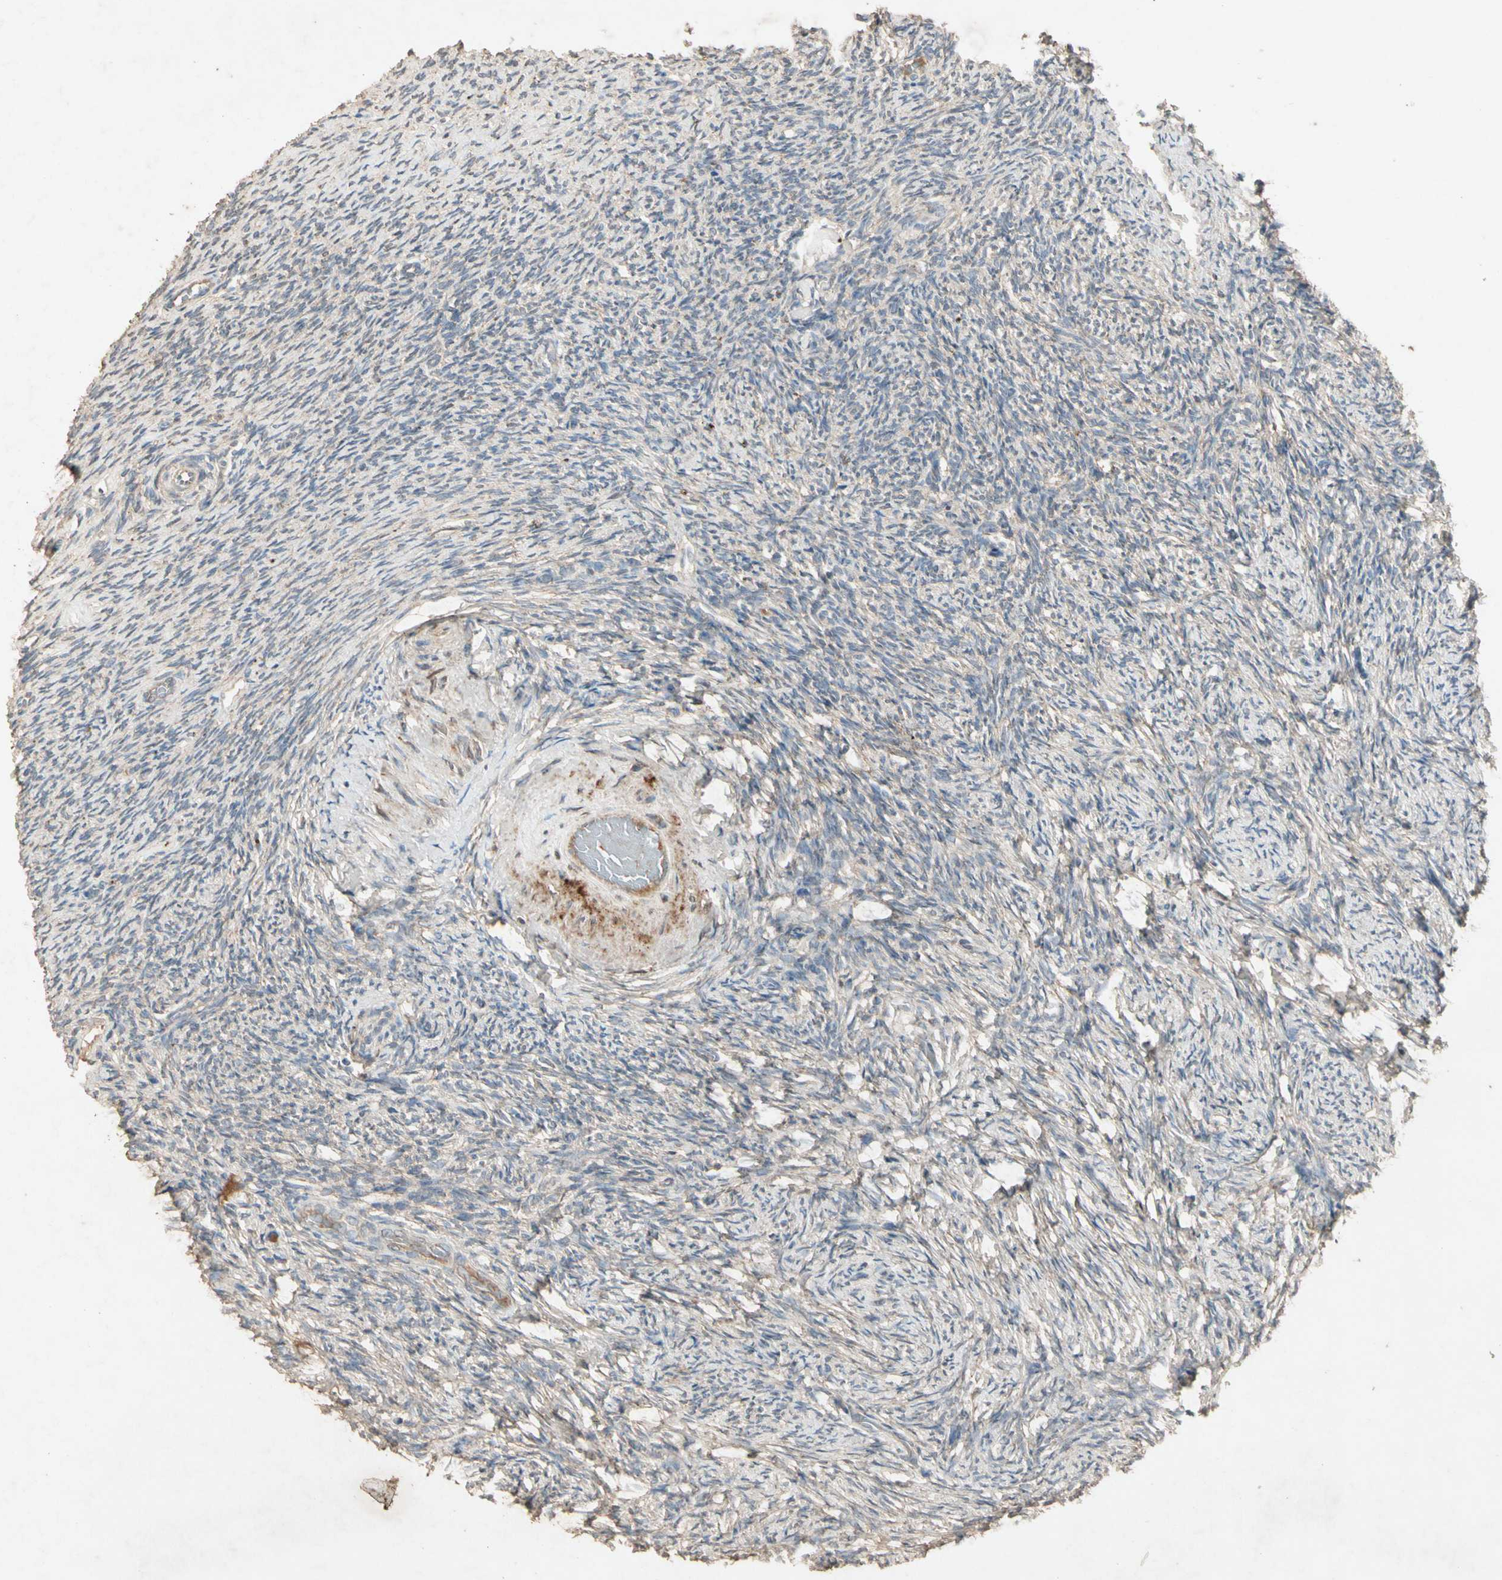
{"staining": {"intensity": "moderate", "quantity": ">75%", "location": "cytoplasmic/membranous"}, "tissue": "ovary", "cell_type": "Follicle cells", "image_type": "normal", "snomed": [{"axis": "morphology", "description": "Normal tissue, NOS"}, {"axis": "topography", "description": "Ovary"}], "caption": "Follicle cells reveal medium levels of moderate cytoplasmic/membranous expression in approximately >75% of cells in benign ovary. (Brightfield microscopy of DAB IHC at high magnification).", "gene": "GPLD1", "patient": {"sex": "female", "age": 60}}